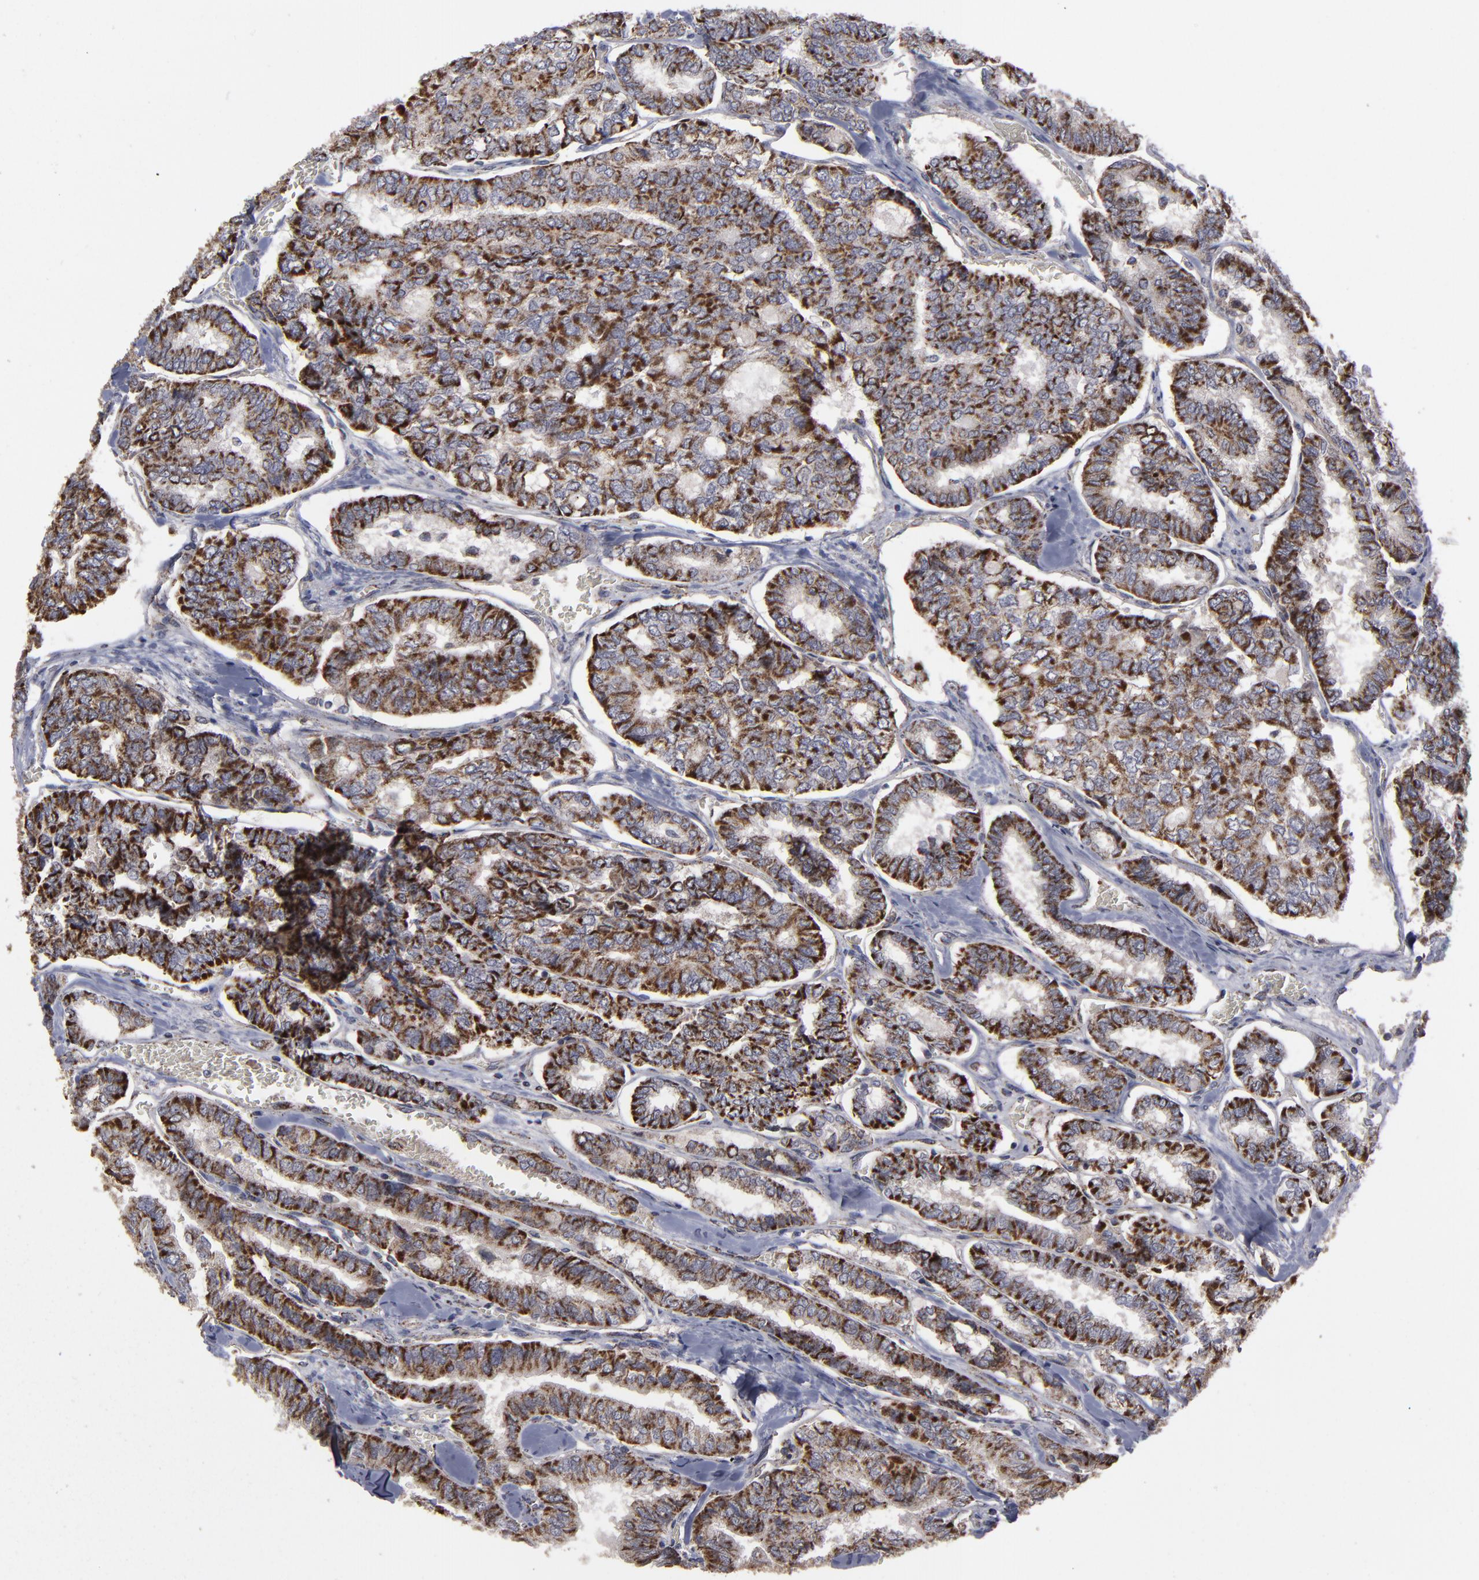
{"staining": {"intensity": "strong", "quantity": ">75%", "location": "cytoplasmic/membranous"}, "tissue": "thyroid cancer", "cell_type": "Tumor cells", "image_type": "cancer", "snomed": [{"axis": "morphology", "description": "Papillary adenocarcinoma, NOS"}, {"axis": "topography", "description": "Thyroid gland"}], "caption": "Thyroid papillary adenocarcinoma was stained to show a protein in brown. There is high levels of strong cytoplasmic/membranous staining in approximately >75% of tumor cells.", "gene": "MYOM2", "patient": {"sex": "female", "age": 35}}